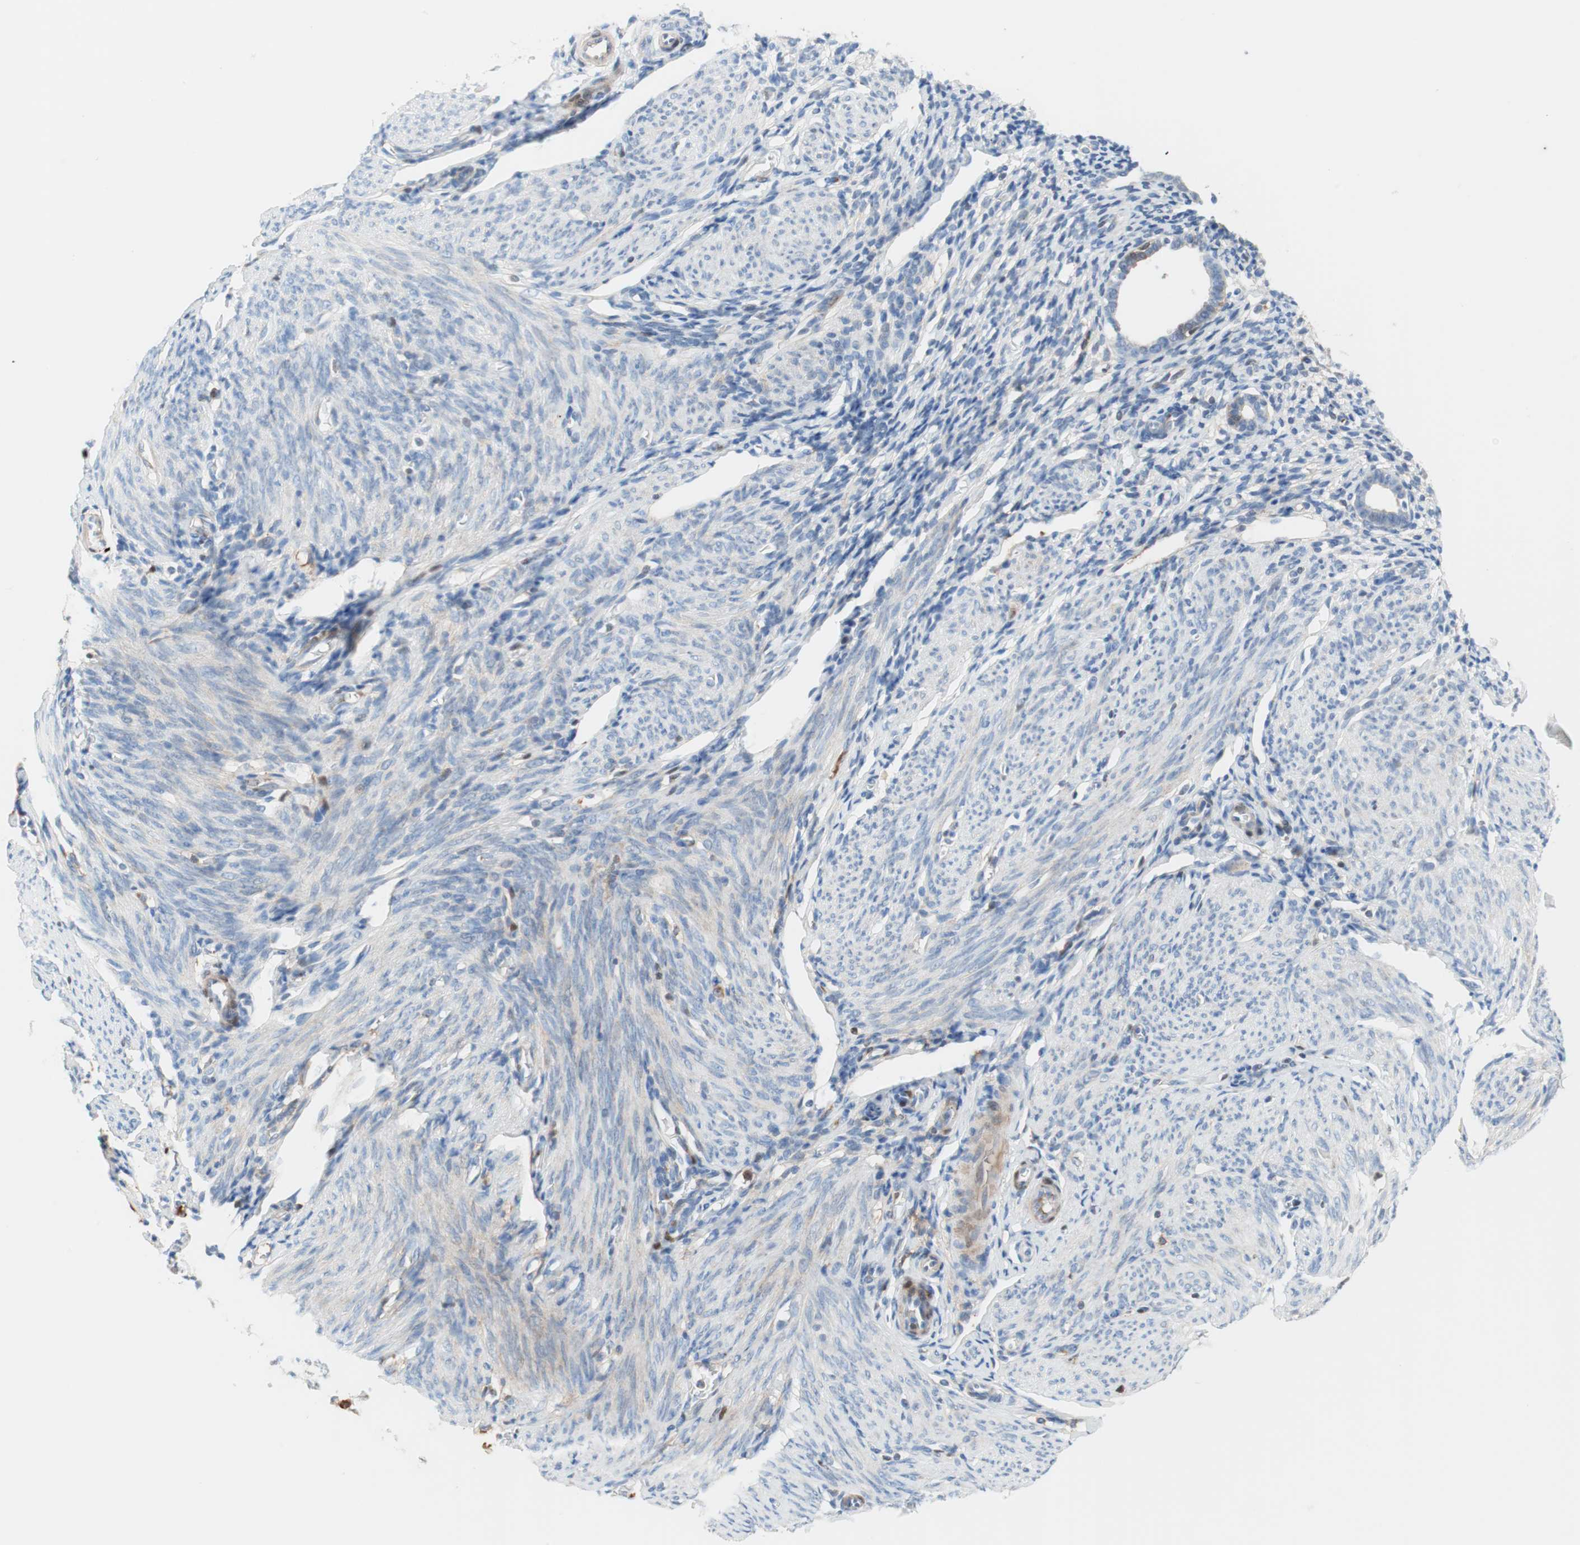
{"staining": {"intensity": "weak", "quantity": "25%-75%", "location": "cytoplasmic/membranous"}, "tissue": "endometrium", "cell_type": "Cells in endometrial stroma", "image_type": "normal", "snomed": [{"axis": "morphology", "description": "Normal tissue, NOS"}, {"axis": "topography", "description": "Endometrium"}], "caption": "A low amount of weak cytoplasmic/membranous expression is seen in approximately 25%-75% of cells in endometrial stroma in normal endometrium.", "gene": "RBP4", "patient": {"sex": "female", "age": 61}}